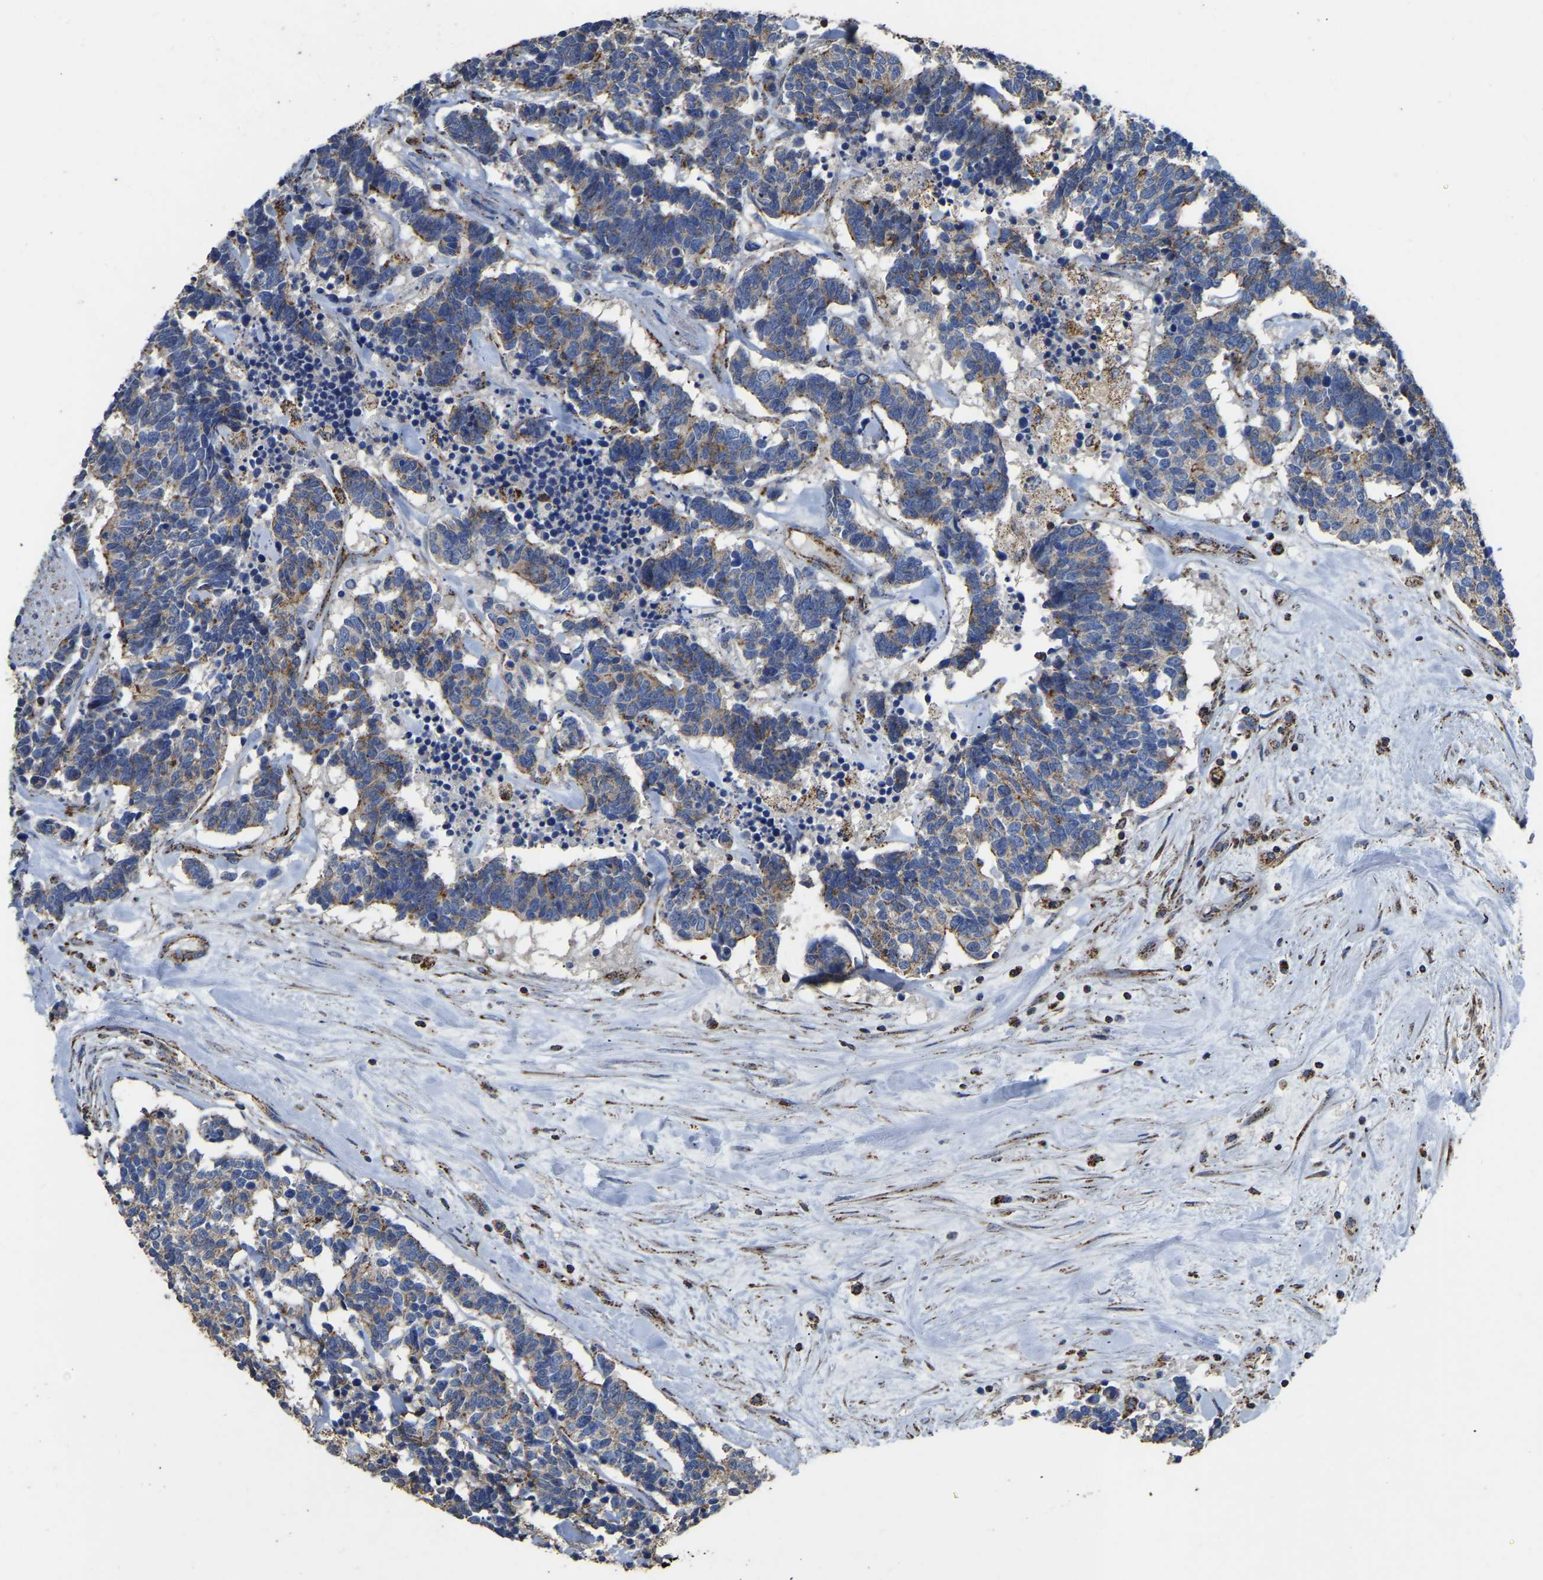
{"staining": {"intensity": "moderate", "quantity": "25%-75%", "location": "cytoplasmic/membranous"}, "tissue": "carcinoid", "cell_type": "Tumor cells", "image_type": "cancer", "snomed": [{"axis": "morphology", "description": "Carcinoma, NOS"}, {"axis": "morphology", "description": "Carcinoid, malignant, NOS"}, {"axis": "topography", "description": "Urinary bladder"}], "caption": "Carcinoid tissue exhibits moderate cytoplasmic/membranous positivity in approximately 25%-75% of tumor cells", "gene": "ETFA", "patient": {"sex": "male", "age": 57}}